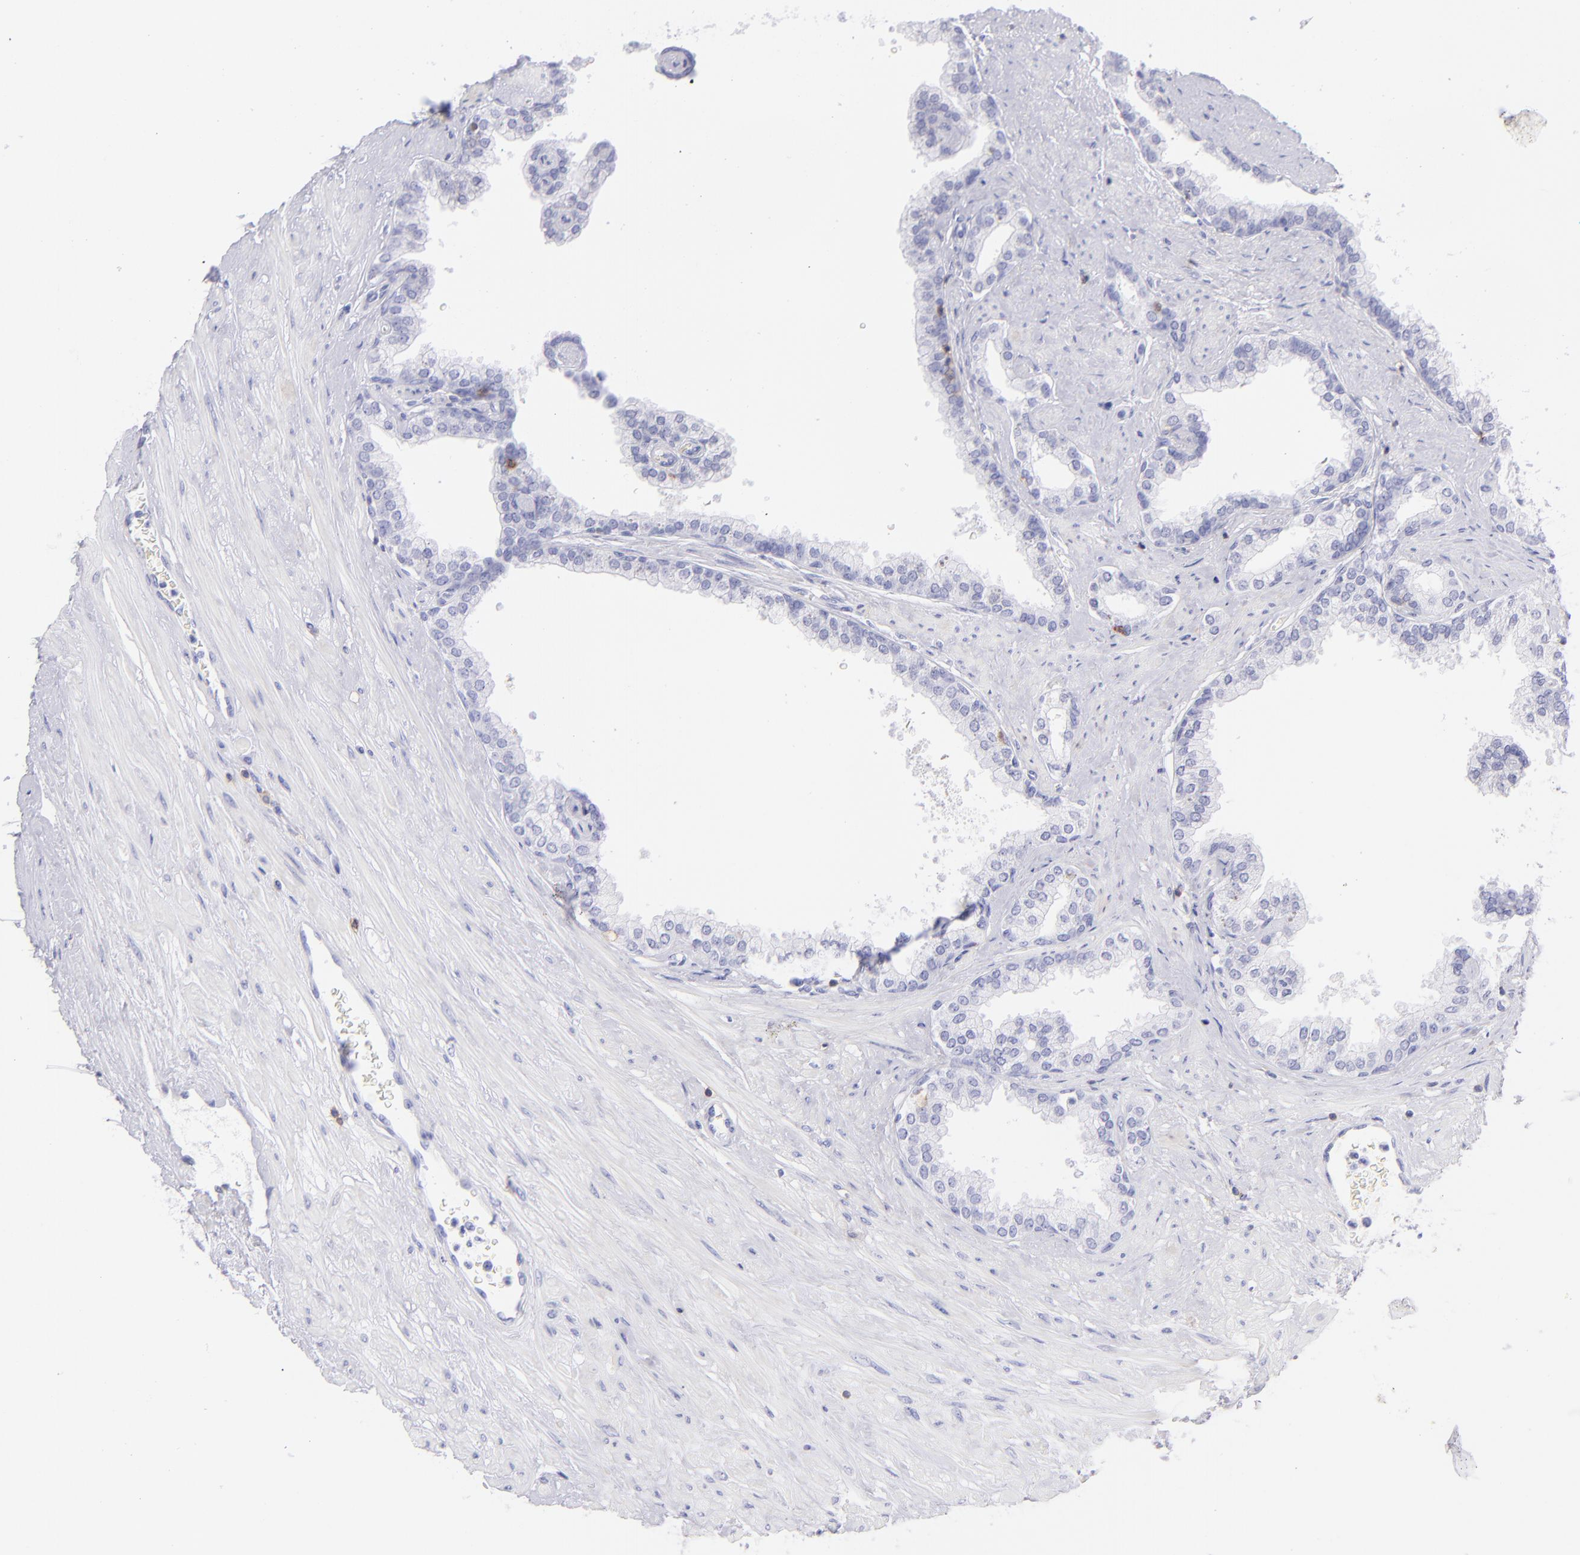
{"staining": {"intensity": "negative", "quantity": "none", "location": "none"}, "tissue": "prostate", "cell_type": "Glandular cells", "image_type": "normal", "snomed": [{"axis": "morphology", "description": "Normal tissue, NOS"}, {"axis": "topography", "description": "Prostate"}], "caption": "This is an IHC photomicrograph of benign prostate. There is no positivity in glandular cells.", "gene": "CD69", "patient": {"sex": "male", "age": 60}}